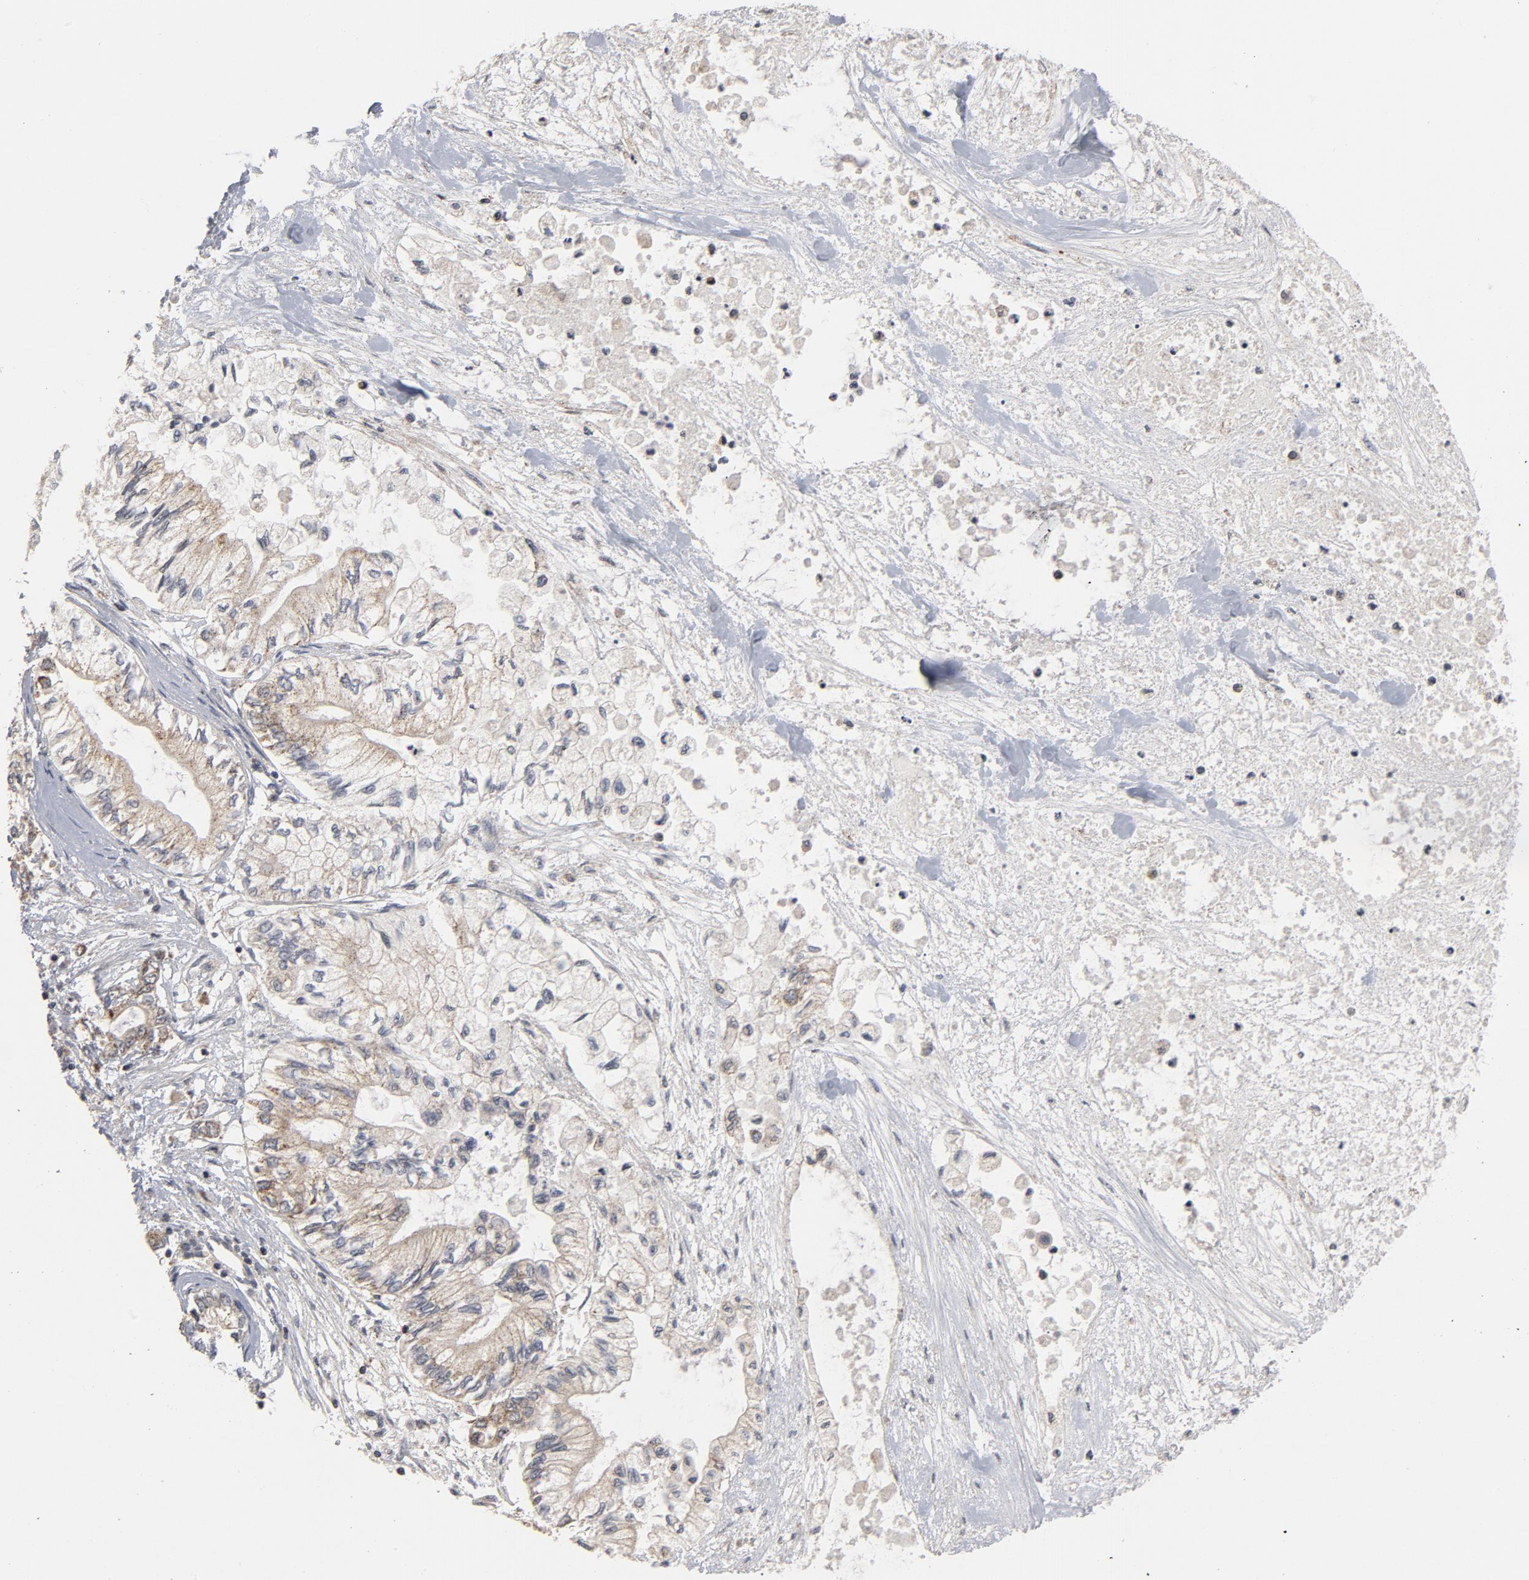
{"staining": {"intensity": "weak", "quantity": ">75%", "location": "cytoplasmic/membranous"}, "tissue": "pancreatic cancer", "cell_type": "Tumor cells", "image_type": "cancer", "snomed": [{"axis": "morphology", "description": "Adenocarcinoma, NOS"}, {"axis": "topography", "description": "Pancreas"}], "caption": "Human pancreatic cancer stained with a protein marker displays weak staining in tumor cells.", "gene": "PPP1R1B", "patient": {"sex": "male", "age": 79}}